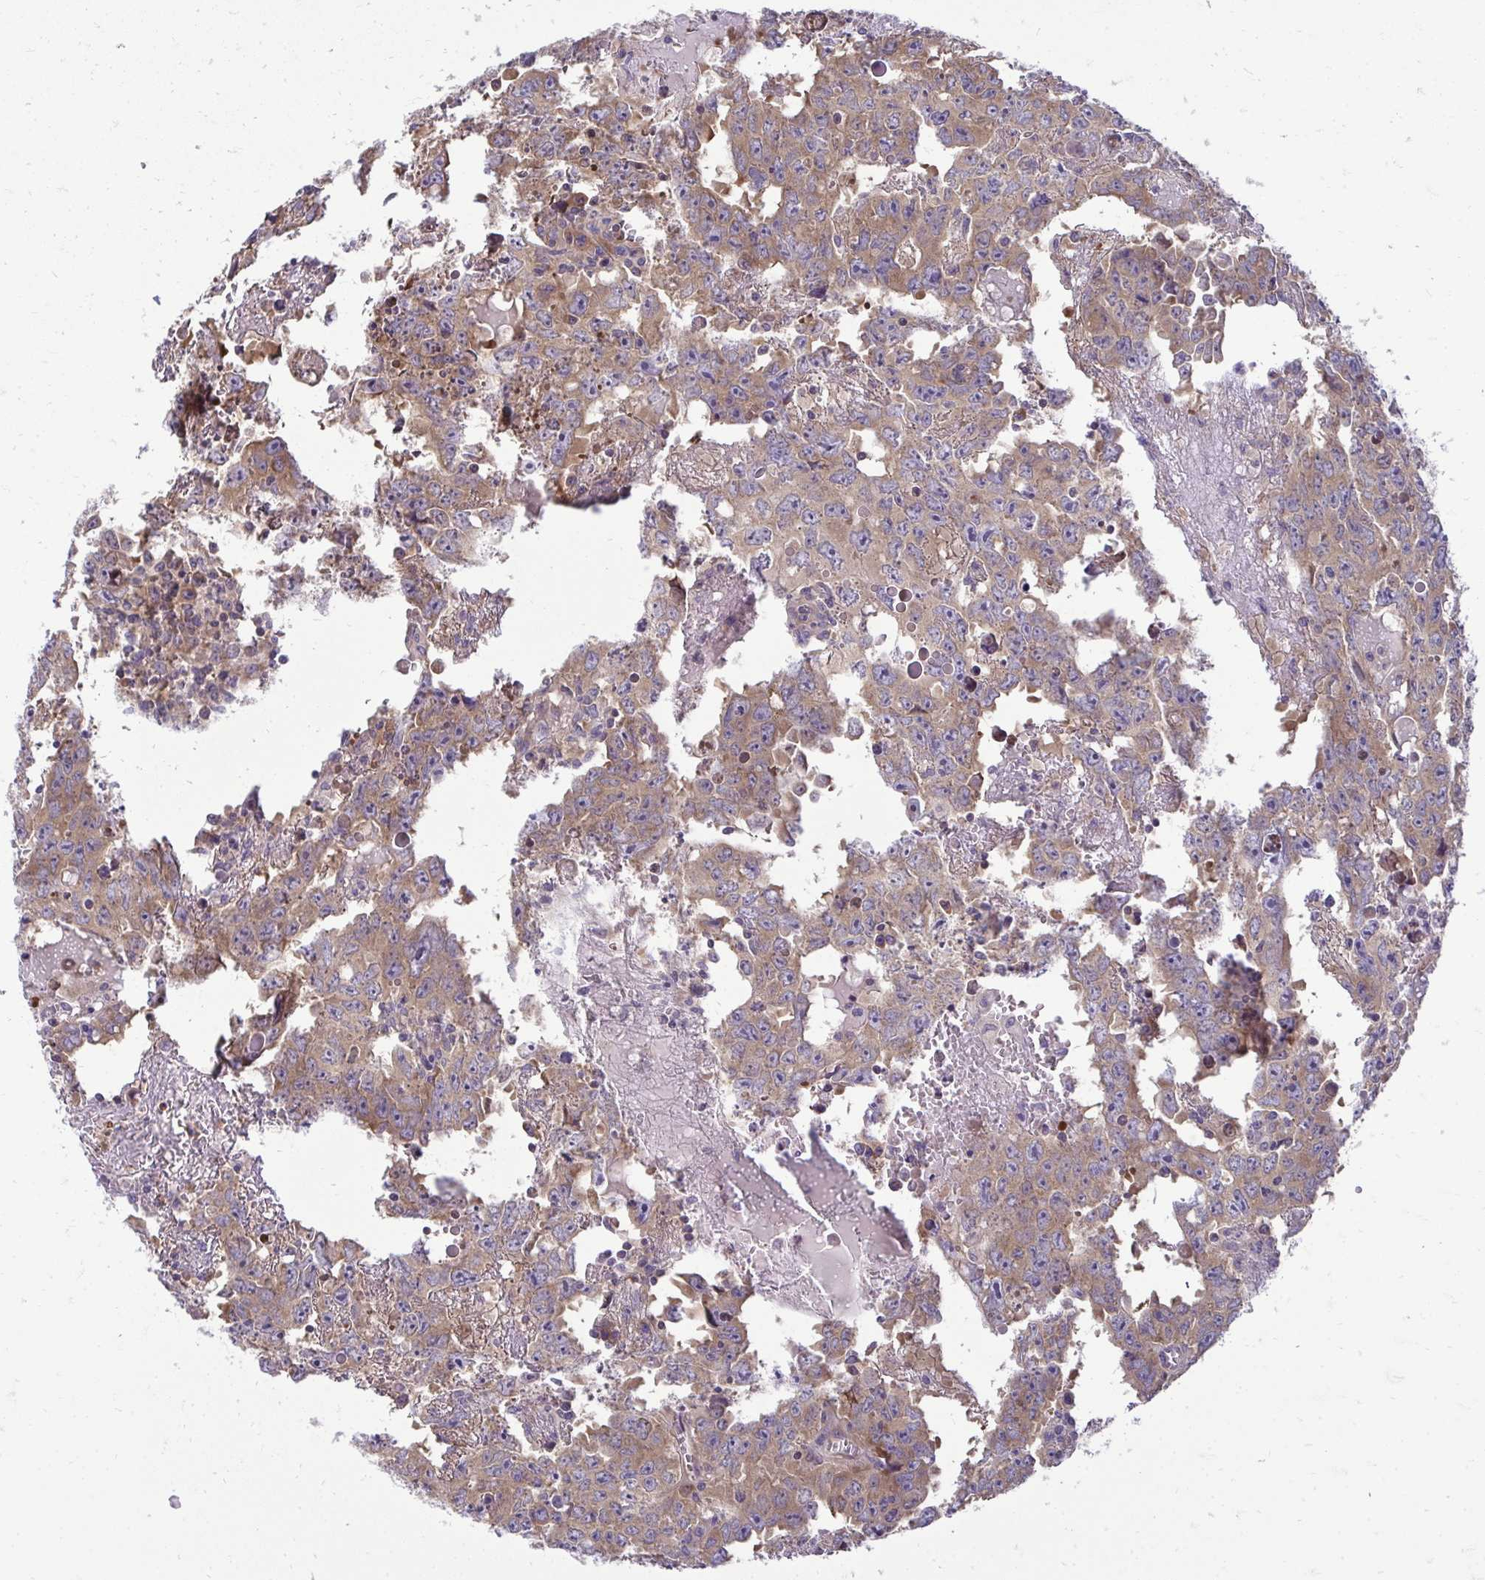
{"staining": {"intensity": "moderate", "quantity": ">75%", "location": "cytoplasmic/membranous"}, "tissue": "testis cancer", "cell_type": "Tumor cells", "image_type": "cancer", "snomed": [{"axis": "morphology", "description": "Carcinoma, Embryonal, NOS"}, {"axis": "topography", "description": "Testis"}], "caption": "DAB immunohistochemical staining of human embryonal carcinoma (testis) exhibits moderate cytoplasmic/membranous protein positivity in about >75% of tumor cells.", "gene": "RPLP2", "patient": {"sex": "male", "age": 22}}